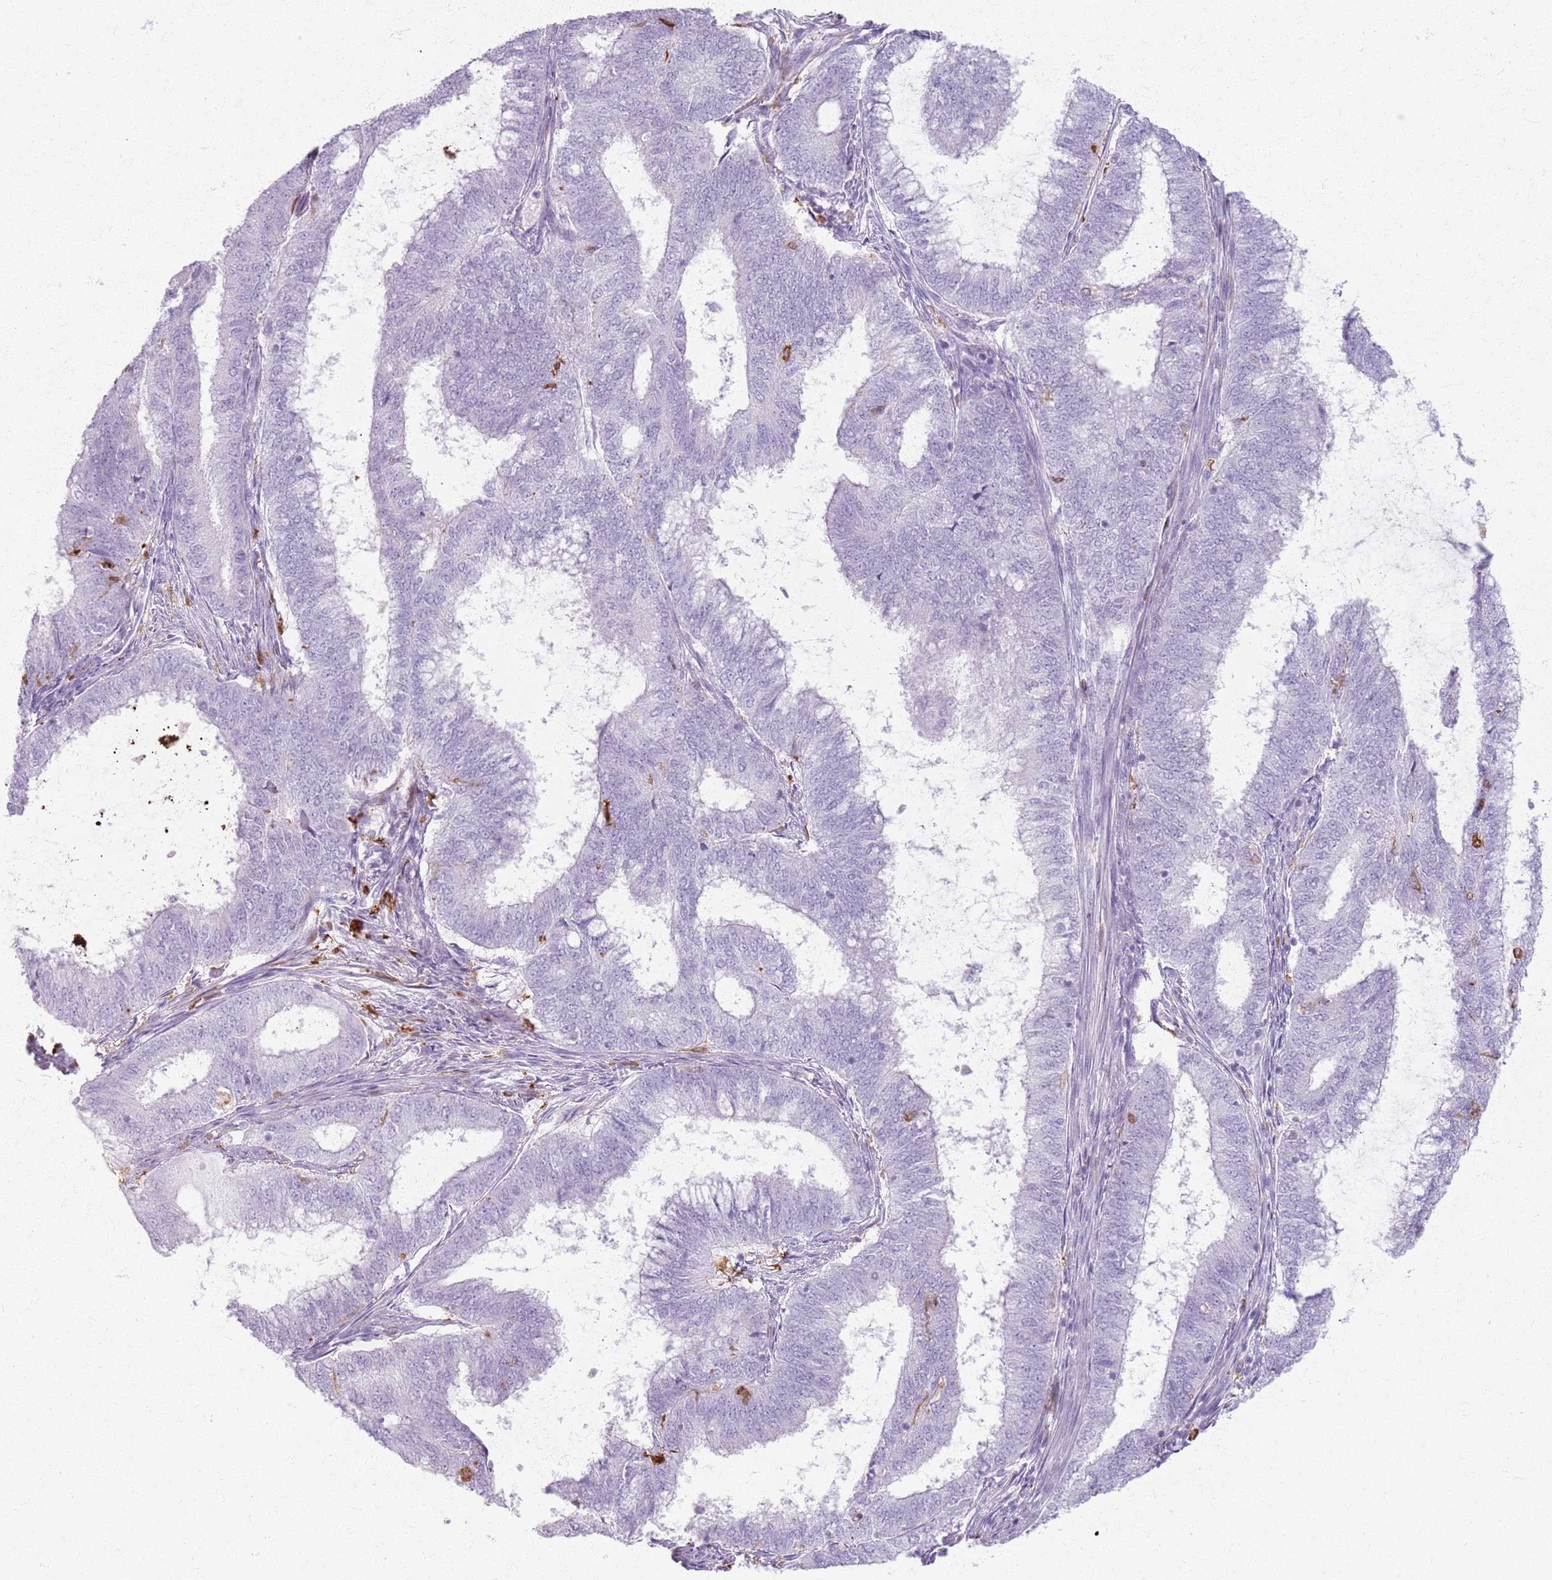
{"staining": {"intensity": "negative", "quantity": "none", "location": "none"}, "tissue": "endometrial cancer", "cell_type": "Tumor cells", "image_type": "cancer", "snomed": [{"axis": "morphology", "description": "Adenocarcinoma, NOS"}, {"axis": "topography", "description": "Endometrium"}], "caption": "Immunohistochemistry micrograph of endometrial adenocarcinoma stained for a protein (brown), which exhibits no positivity in tumor cells. Nuclei are stained in blue.", "gene": "GDPGP1", "patient": {"sex": "female", "age": 51}}